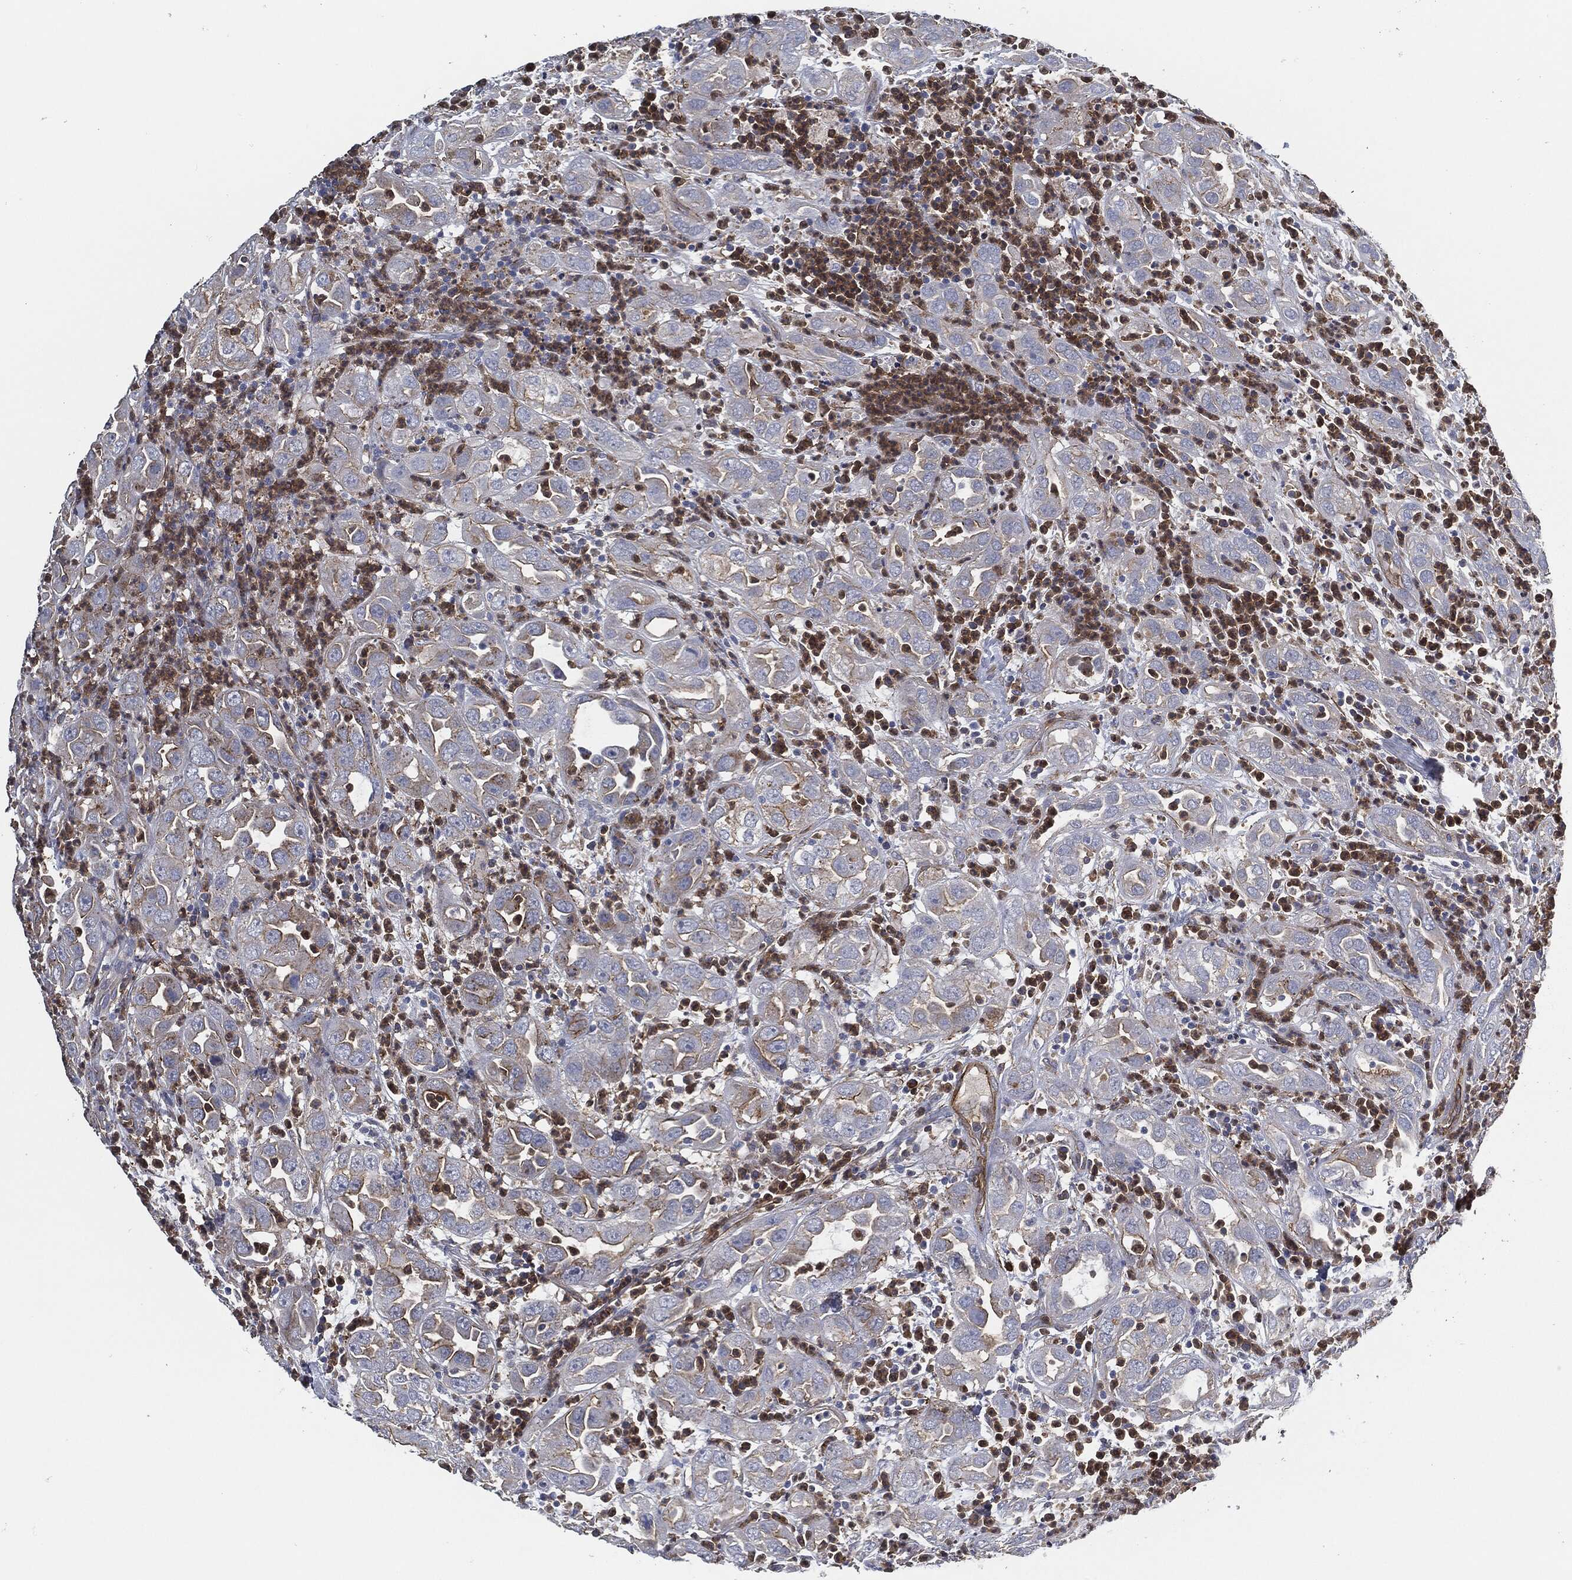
{"staining": {"intensity": "moderate", "quantity": "25%-75%", "location": "cytoplasmic/membranous"}, "tissue": "urothelial cancer", "cell_type": "Tumor cells", "image_type": "cancer", "snomed": [{"axis": "morphology", "description": "Urothelial carcinoma, High grade"}, {"axis": "topography", "description": "Urinary bladder"}], "caption": "High-grade urothelial carcinoma stained for a protein (brown) exhibits moderate cytoplasmic/membranous positive expression in about 25%-75% of tumor cells.", "gene": "SVIL", "patient": {"sex": "female", "age": 41}}